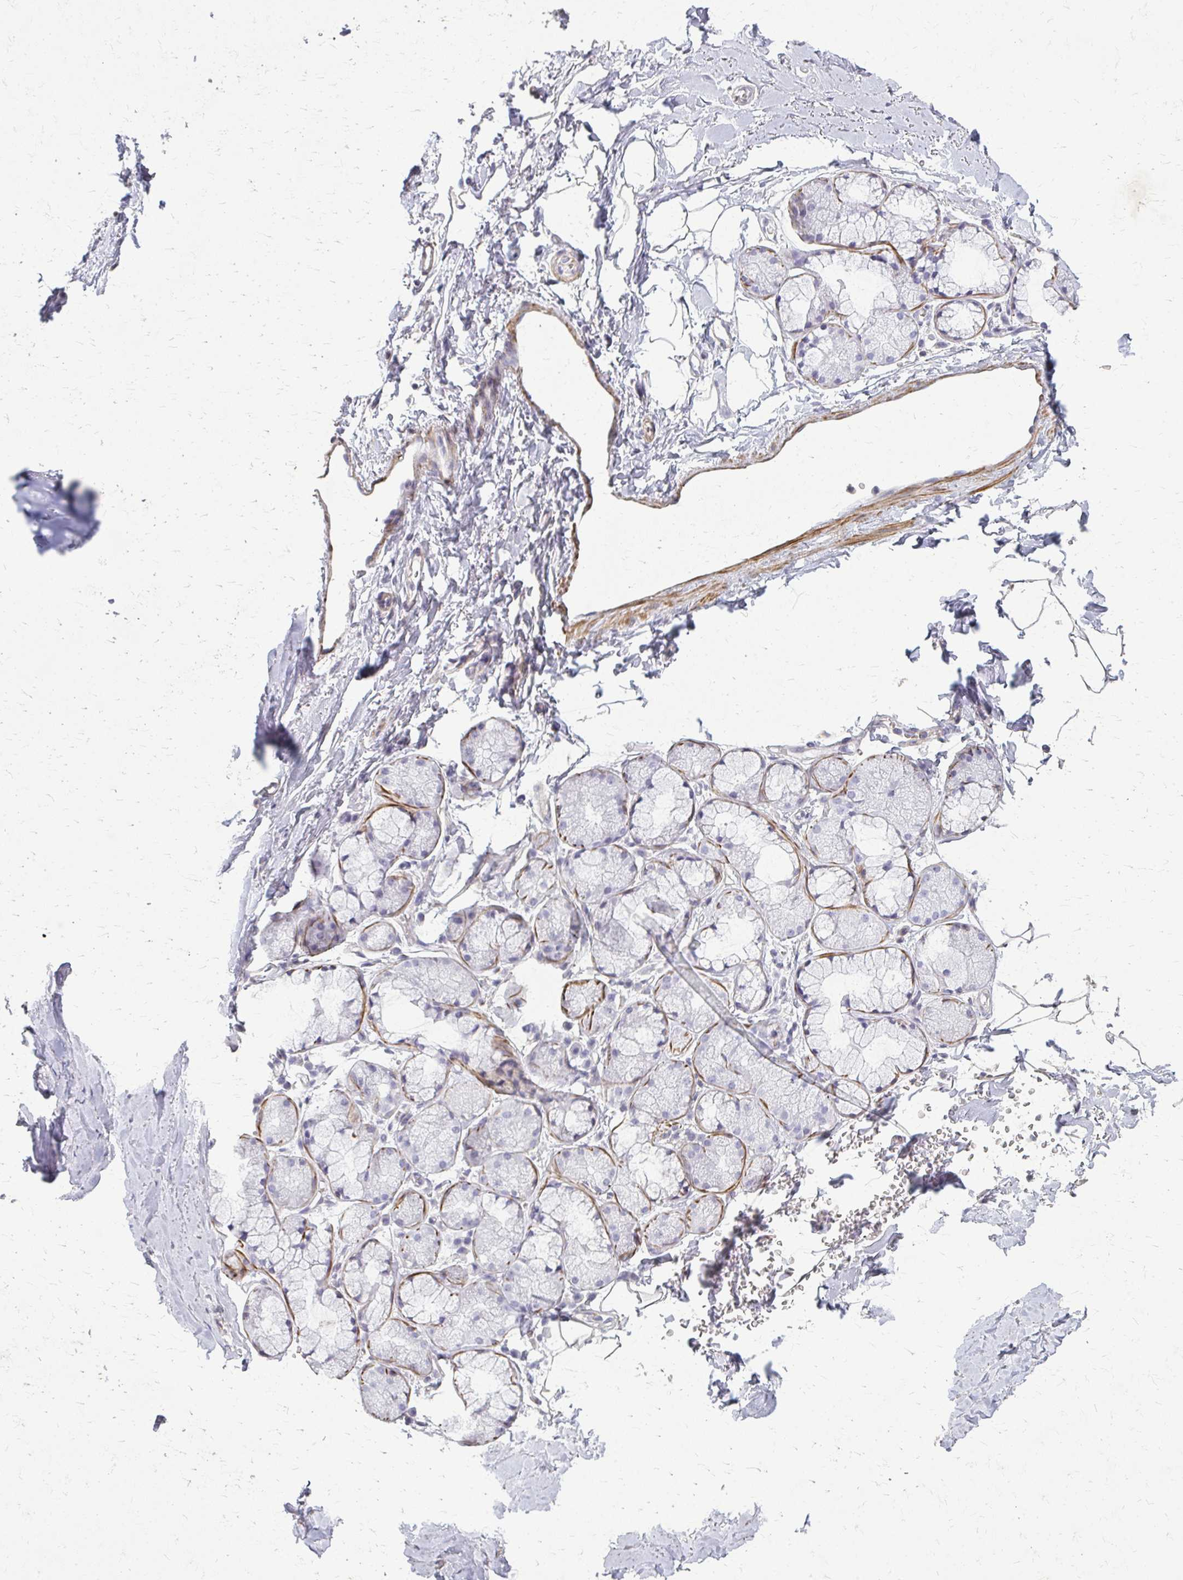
{"staining": {"intensity": "negative", "quantity": "none", "location": "none"}, "tissue": "adipose tissue", "cell_type": "Adipocytes", "image_type": "normal", "snomed": [{"axis": "morphology", "description": "Normal tissue, NOS"}, {"axis": "topography", "description": "Lymph node"}, {"axis": "topography", "description": "Cartilage tissue"}, {"axis": "topography", "description": "Bronchus"}], "caption": "DAB immunohistochemical staining of normal human adipose tissue reveals no significant staining in adipocytes.", "gene": "TENM4", "patient": {"sex": "female", "age": 70}}